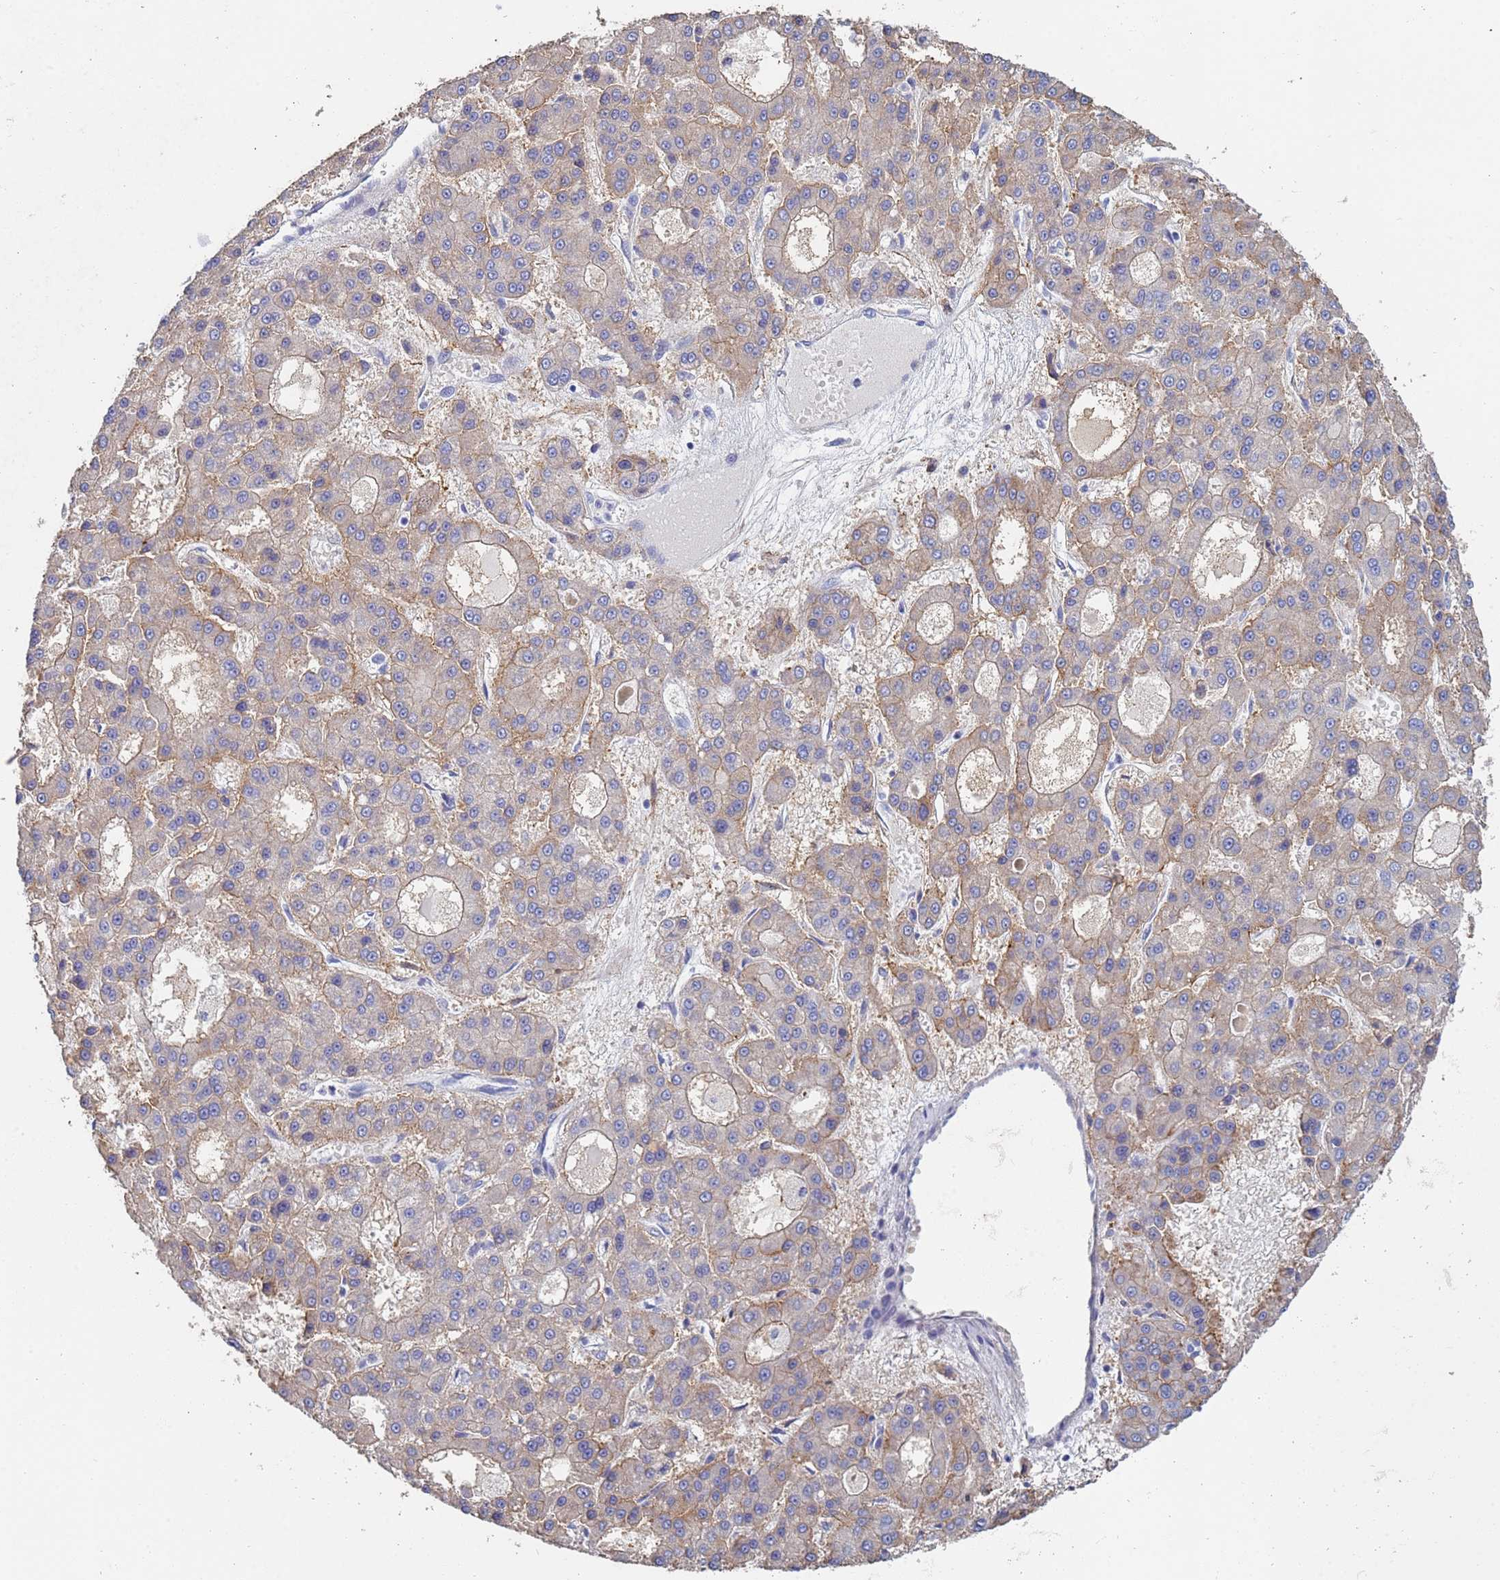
{"staining": {"intensity": "moderate", "quantity": "25%-75%", "location": "cytoplasmic/membranous"}, "tissue": "liver cancer", "cell_type": "Tumor cells", "image_type": "cancer", "snomed": [{"axis": "morphology", "description": "Carcinoma, Hepatocellular, NOS"}, {"axis": "topography", "description": "Liver"}], "caption": "Immunohistochemistry (DAB) staining of hepatocellular carcinoma (liver) demonstrates moderate cytoplasmic/membranous protein expression in about 25%-75% of tumor cells. Immunohistochemistry stains the protein in brown and the nuclei are stained blue.", "gene": "ABCA8", "patient": {"sex": "male", "age": 70}}